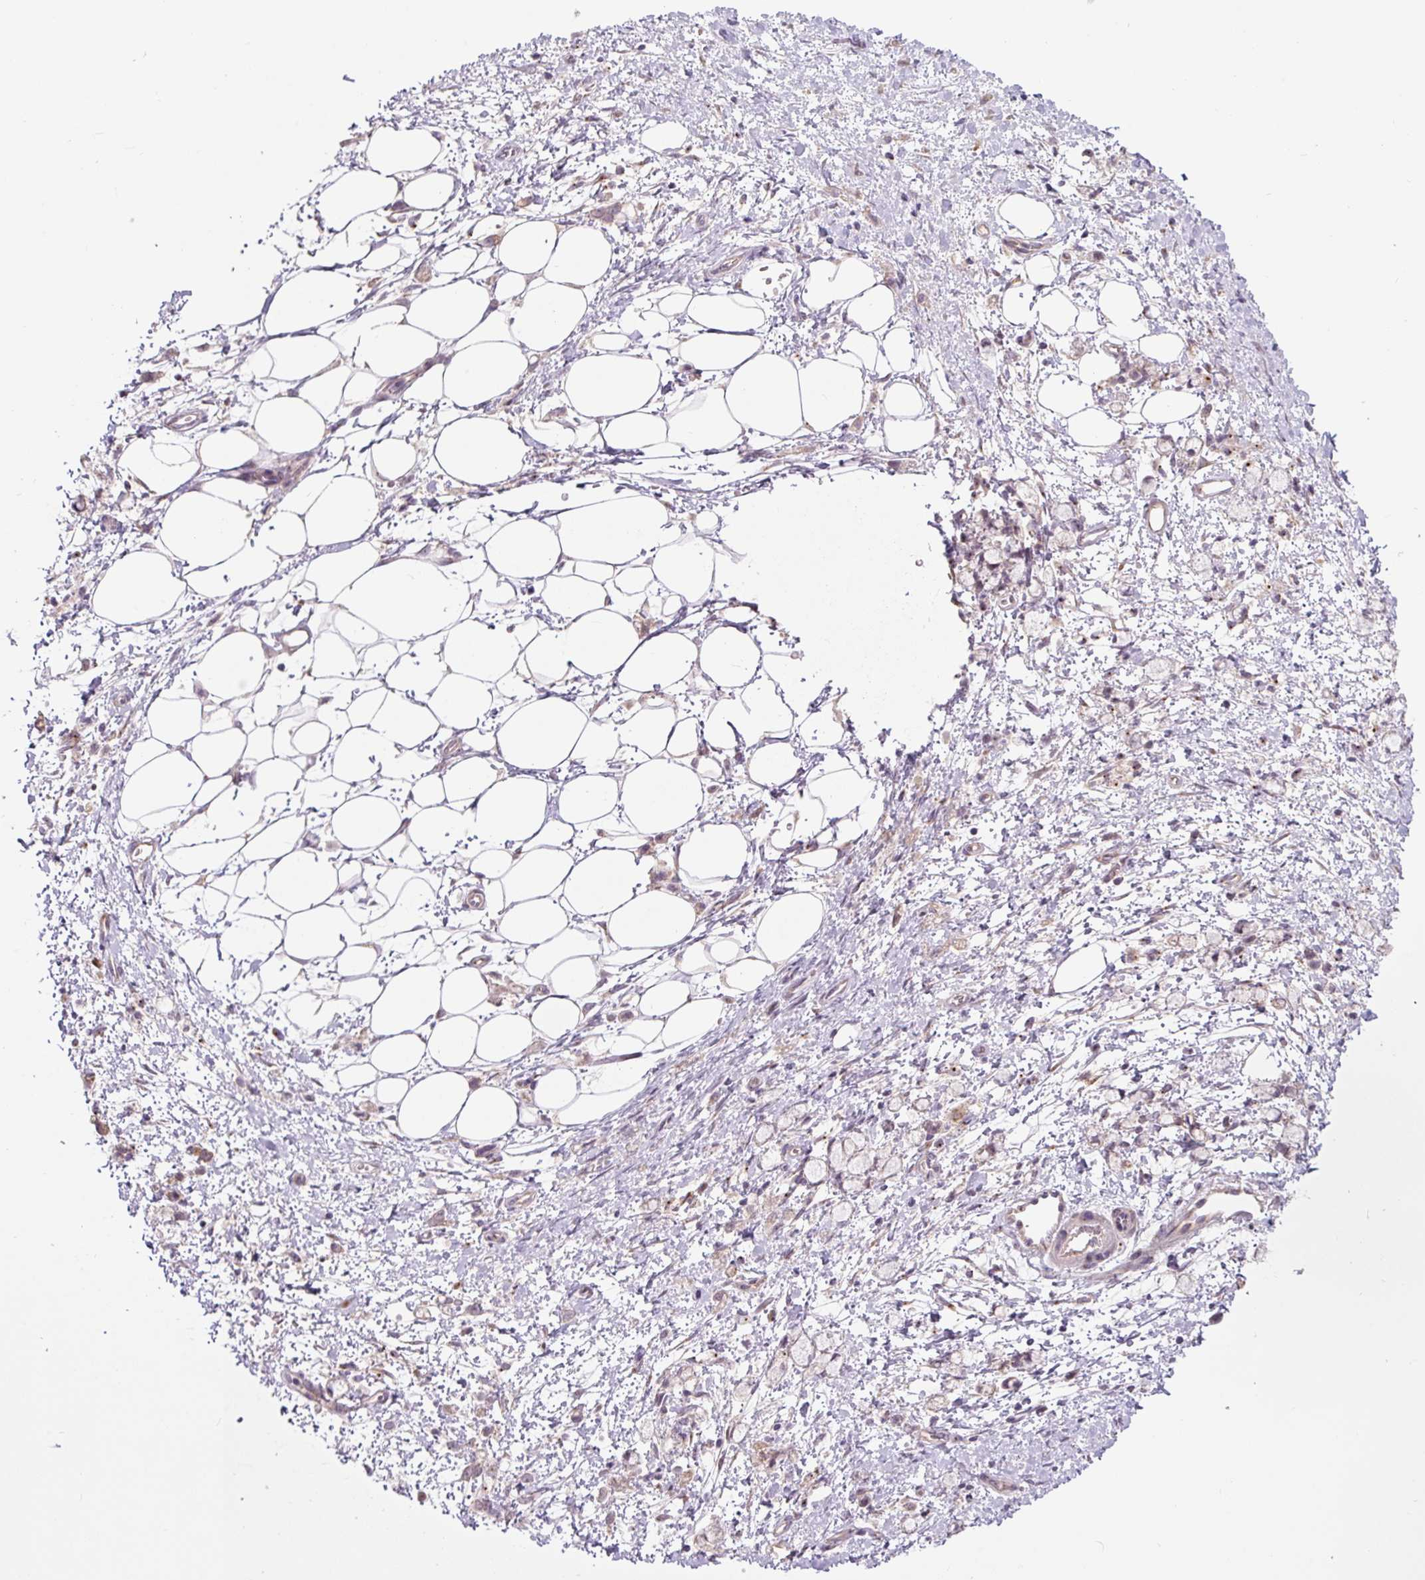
{"staining": {"intensity": "weak", "quantity": ">75%", "location": "cytoplasmic/membranous"}, "tissue": "stomach cancer", "cell_type": "Tumor cells", "image_type": "cancer", "snomed": [{"axis": "morphology", "description": "Adenocarcinoma, NOS"}, {"axis": "topography", "description": "Stomach"}], "caption": "High-power microscopy captured an IHC histopathology image of stomach cancer (adenocarcinoma), revealing weak cytoplasmic/membranous staining in approximately >75% of tumor cells.", "gene": "PCM1", "patient": {"sex": "female", "age": 60}}